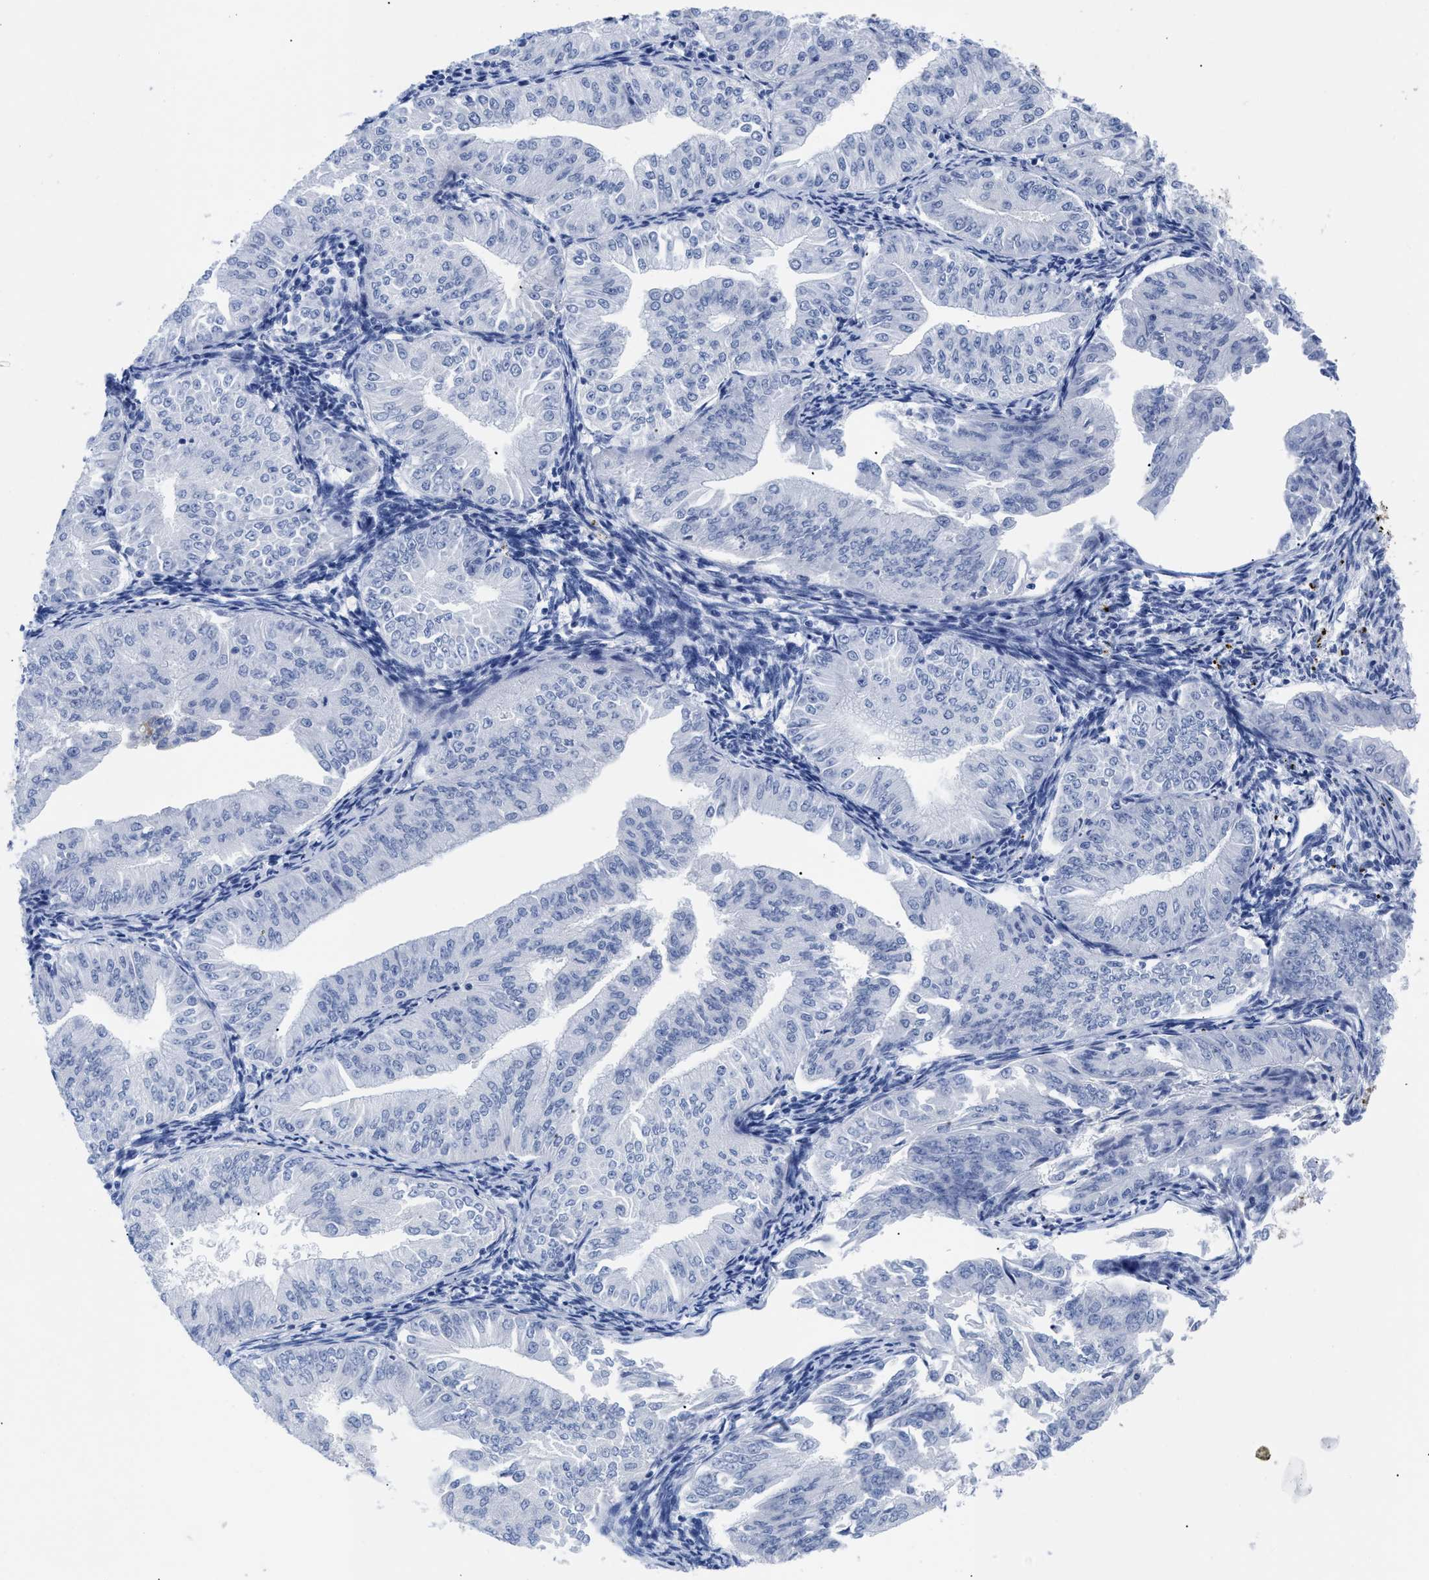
{"staining": {"intensity": "negative", "quantity": "none", "location": "none"}, "tissue": "endometrial cancer", "cell_type": "Tumor cells", "image_type": "cancer", "snomed": [{"axis": "morphology", "description": "Normal tissue, NOS"}, {"axis": "morphology", "description": "Adenocarcinoma, NOS"}, {"axis": "topography", "description": "Endometrium"}], "caption": "Endometrial adenocarcinoma was stained to show a protein in brown. There is no significant expression in tumor cells.", "gene": "DUSP26", "patient": {"sex": "female", "age": 53}}